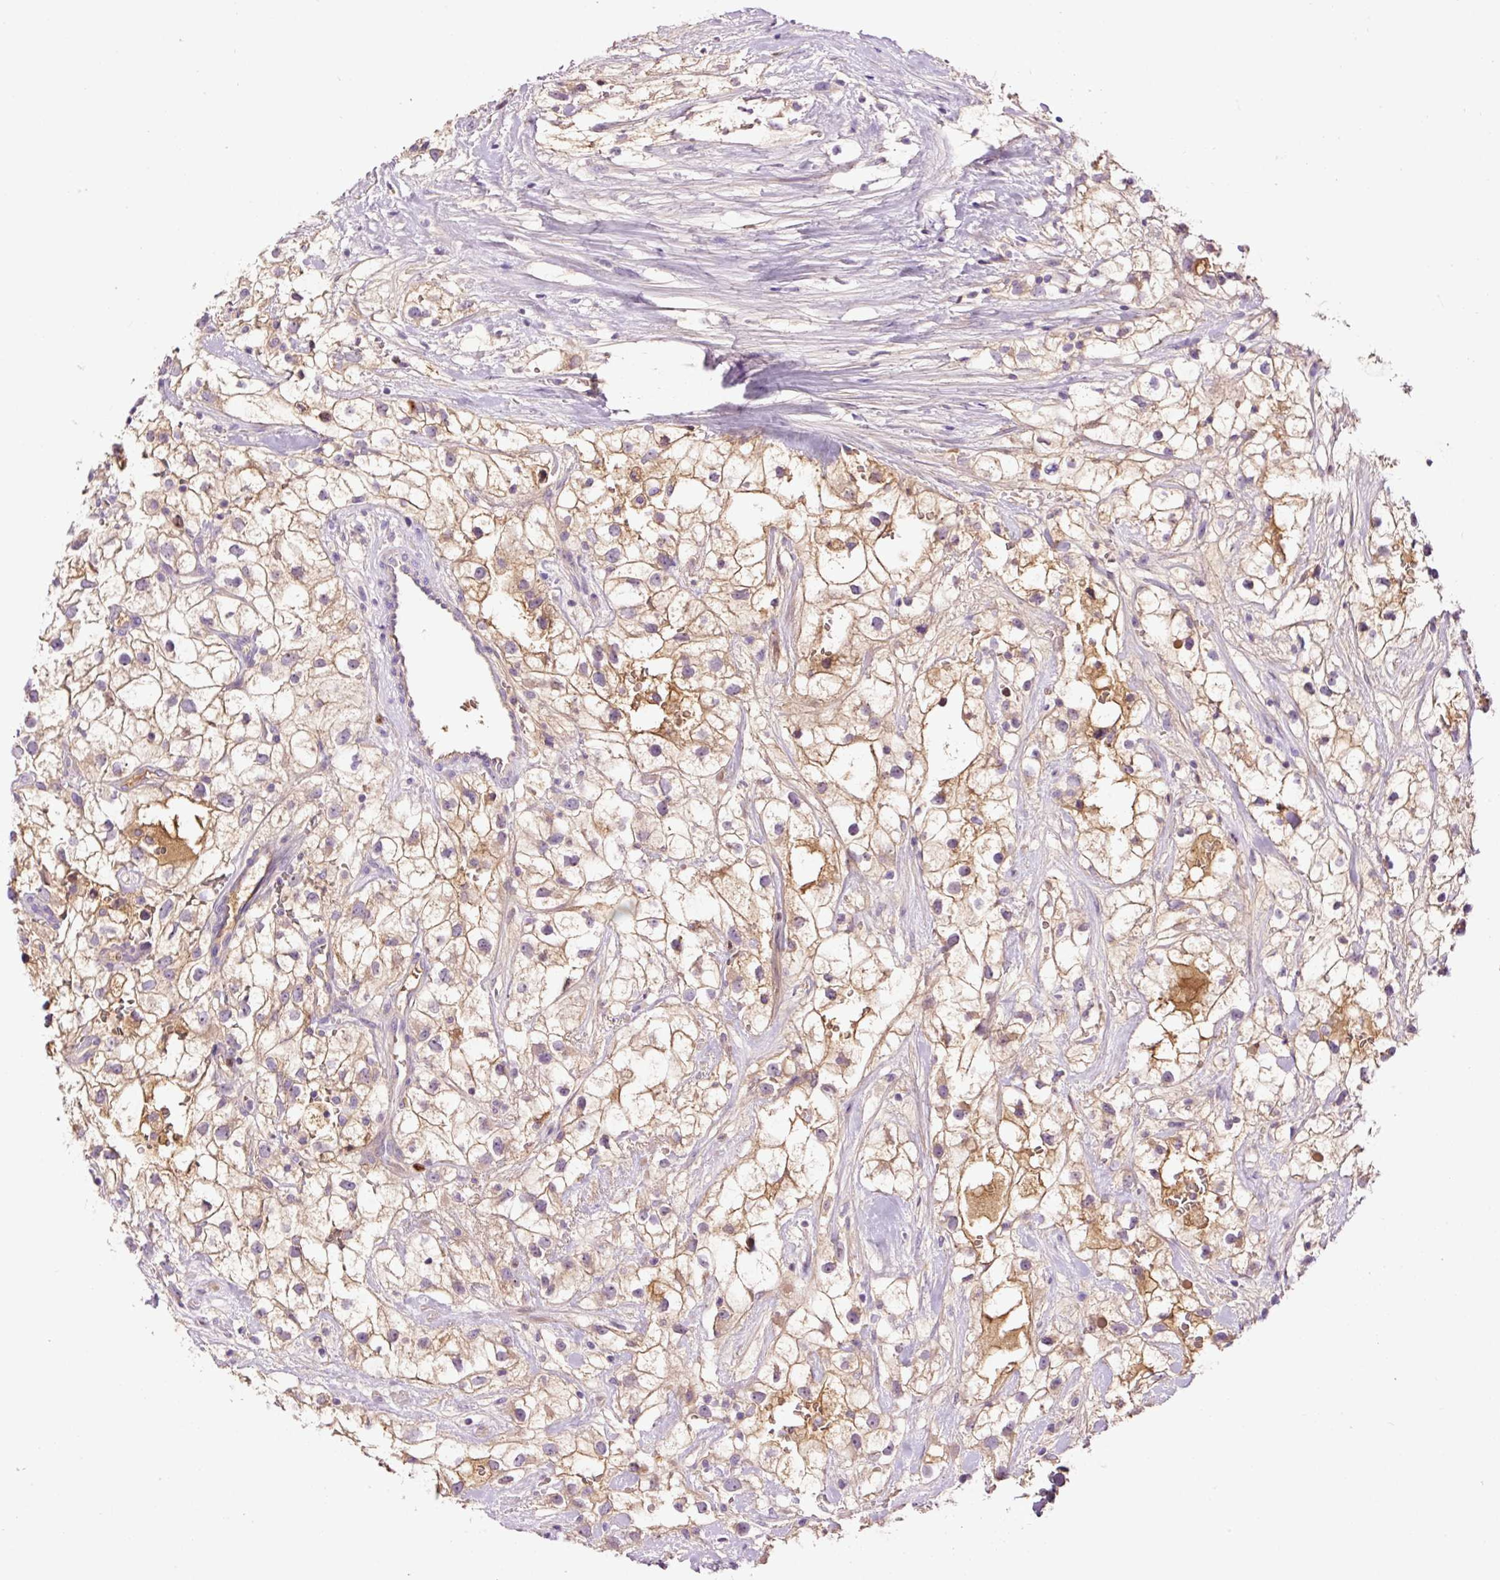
{"staining": {"intensity": "moderate", "quantity": ">75%", "location": "cytoplasmic/membranous"}, "tissue": "renal cancer", "cell_type": "Tumor cells", "image_type": "cancer", "snomed": [{"axis": "morphology", "description": "Adenocarcinoma, NOS"}, {"axis": "topography", "description": "Kidney"}], "caption": "Brown immunohistochemical staining in human renal cancer (adenocarcinoma) shows moderate cytoplasmic/membranous expression in about >75% of tumor cells.", "gene": "DPPA4", "patient": {"sex": "male", "age": 59}}